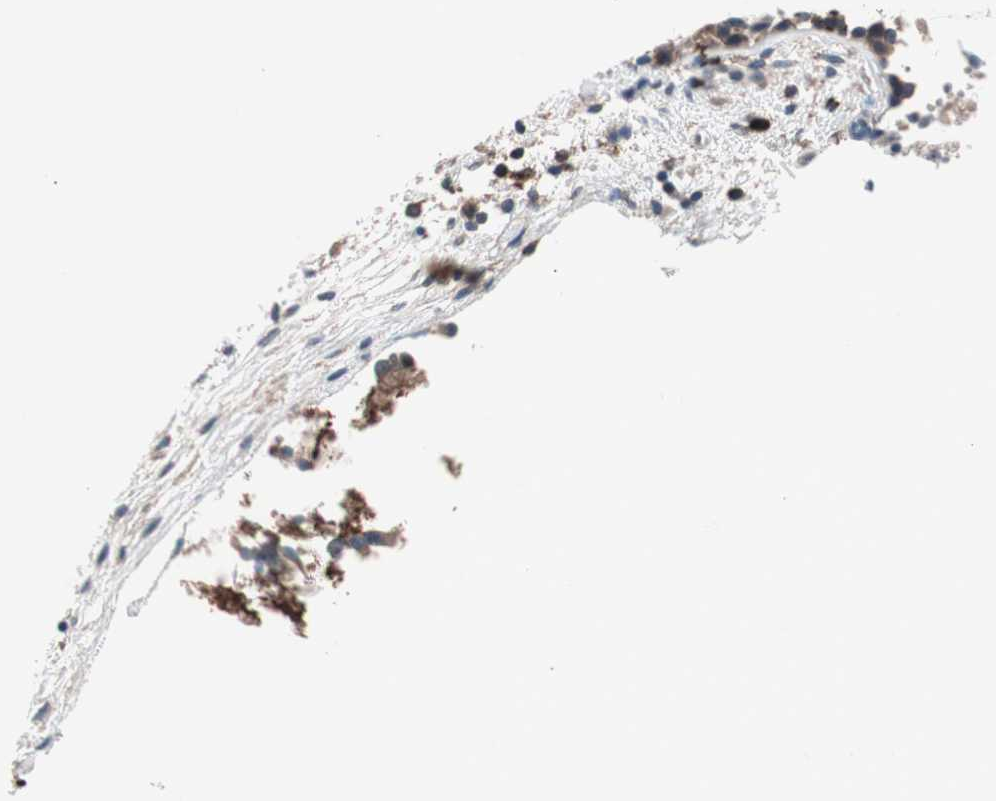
{"staining": {"intensity": "moderate", "quantity": "25%-75%", "location": "cytoplasmic/membranous"}, "tissue": "nasopharynx", "cell_type": "Respiratory epithelial cells", "image_type": "normal", "snomed": [{"axis": "morphology", "description": "Normal tissue, NOS"}, {"axis": "topography", "description": "Nasopharynx"}], "caption": "IHC micrograph of benign nasopharynx: nasopharynx stained using immunohistochemistry demonstrates medium levels of moderate protein expression localized specifically in the cytoplasmic/membranous of respiratory epithelial cells, appearing as a cytoplasmic/membranous brown color.", "gene": "LITAF", "patient": {"sex": "male", "age": 21}}